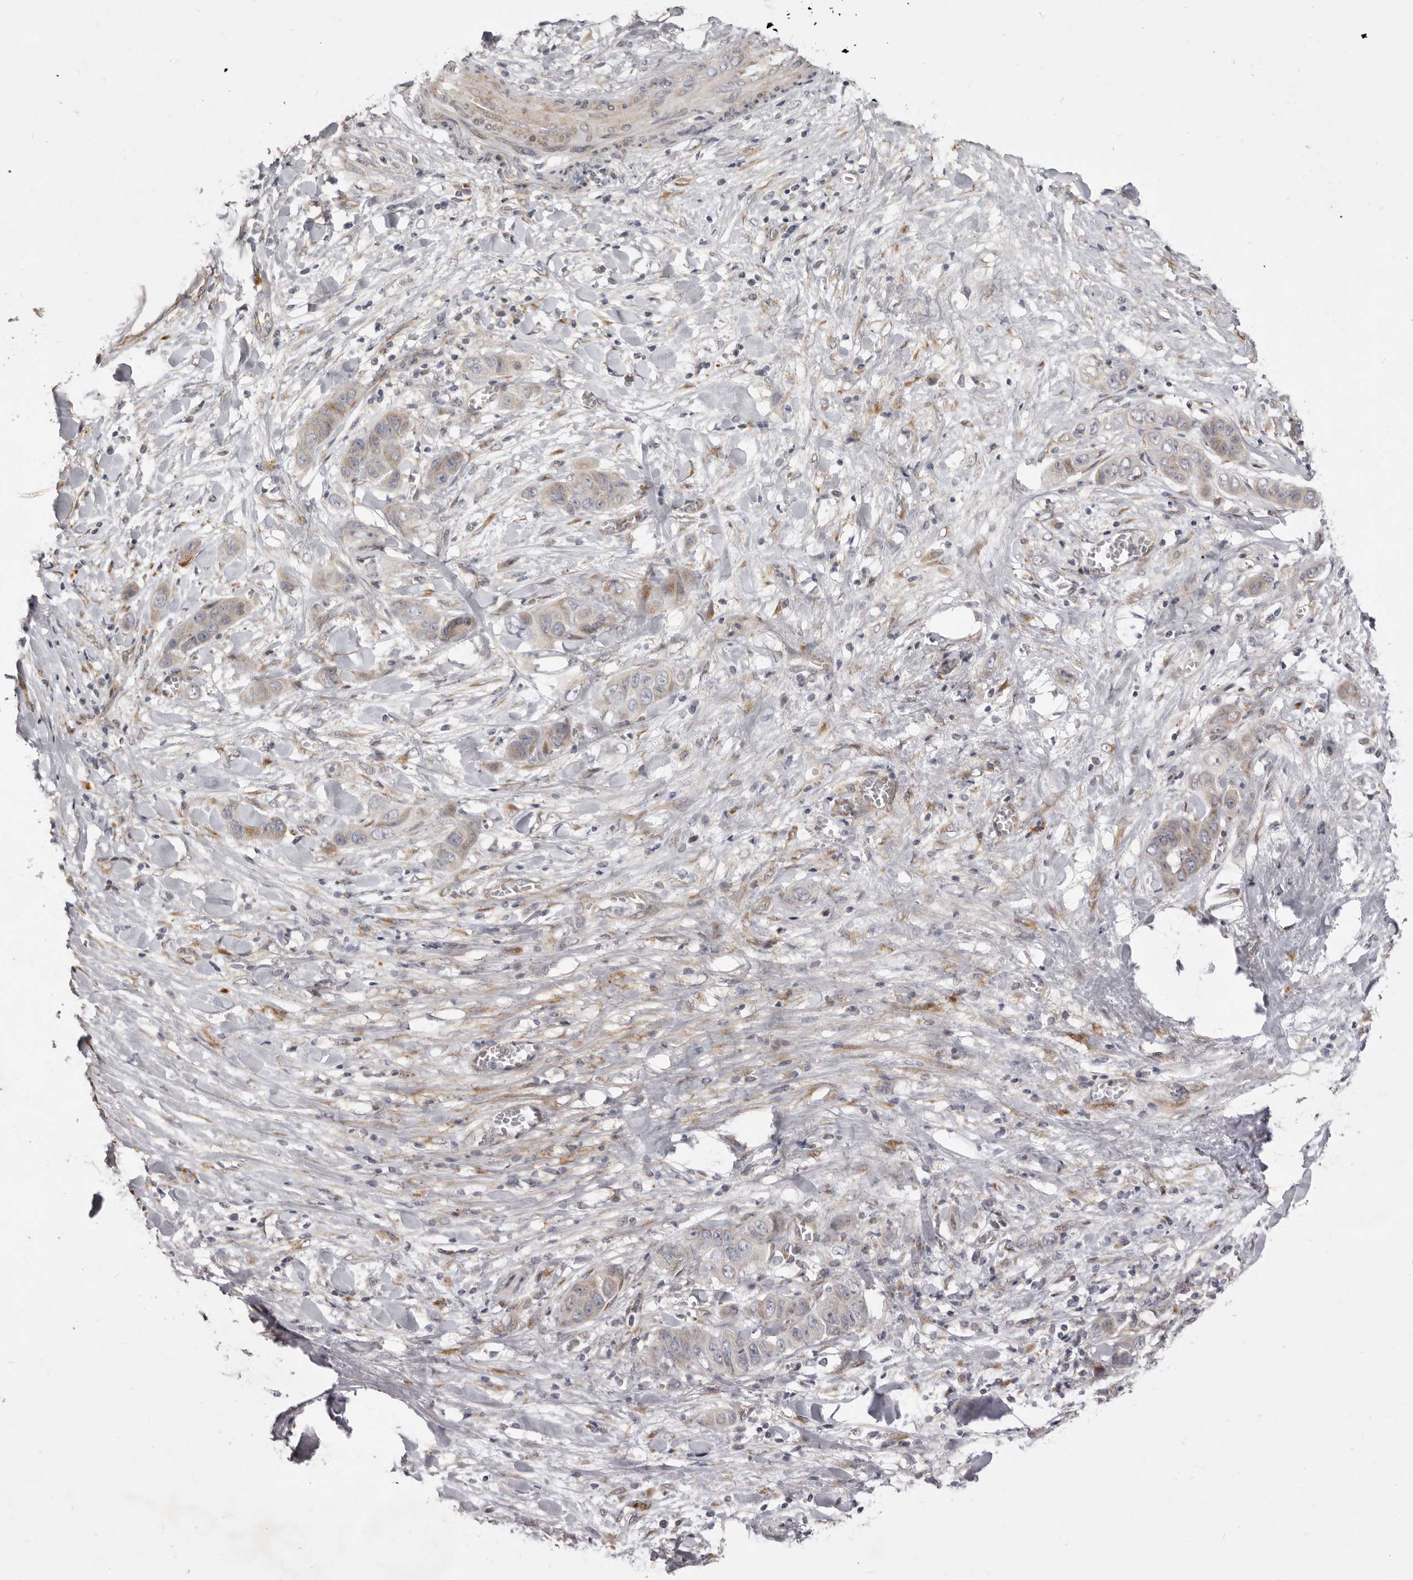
{"staining": {"intensity": "weak", "quantity": "<25%", "location": "cytoplasmic/membranous"}, "tissue": "liver cancer", "cell_type": "Tumor cells", "image_type": "cancer", "snomed": [{"axis": "morphology", "description": "Cholangiocarcinoma"}, {"axis": "topography", "description": "Liver"}], "caption": "A high-resolution image shows IHC staining of cholangiocarcinoma (liver), which exhibits no significant staining in tumor cells.", "gene": "TBC1D8B", "patient": {"sex": "female", "age": 52}}